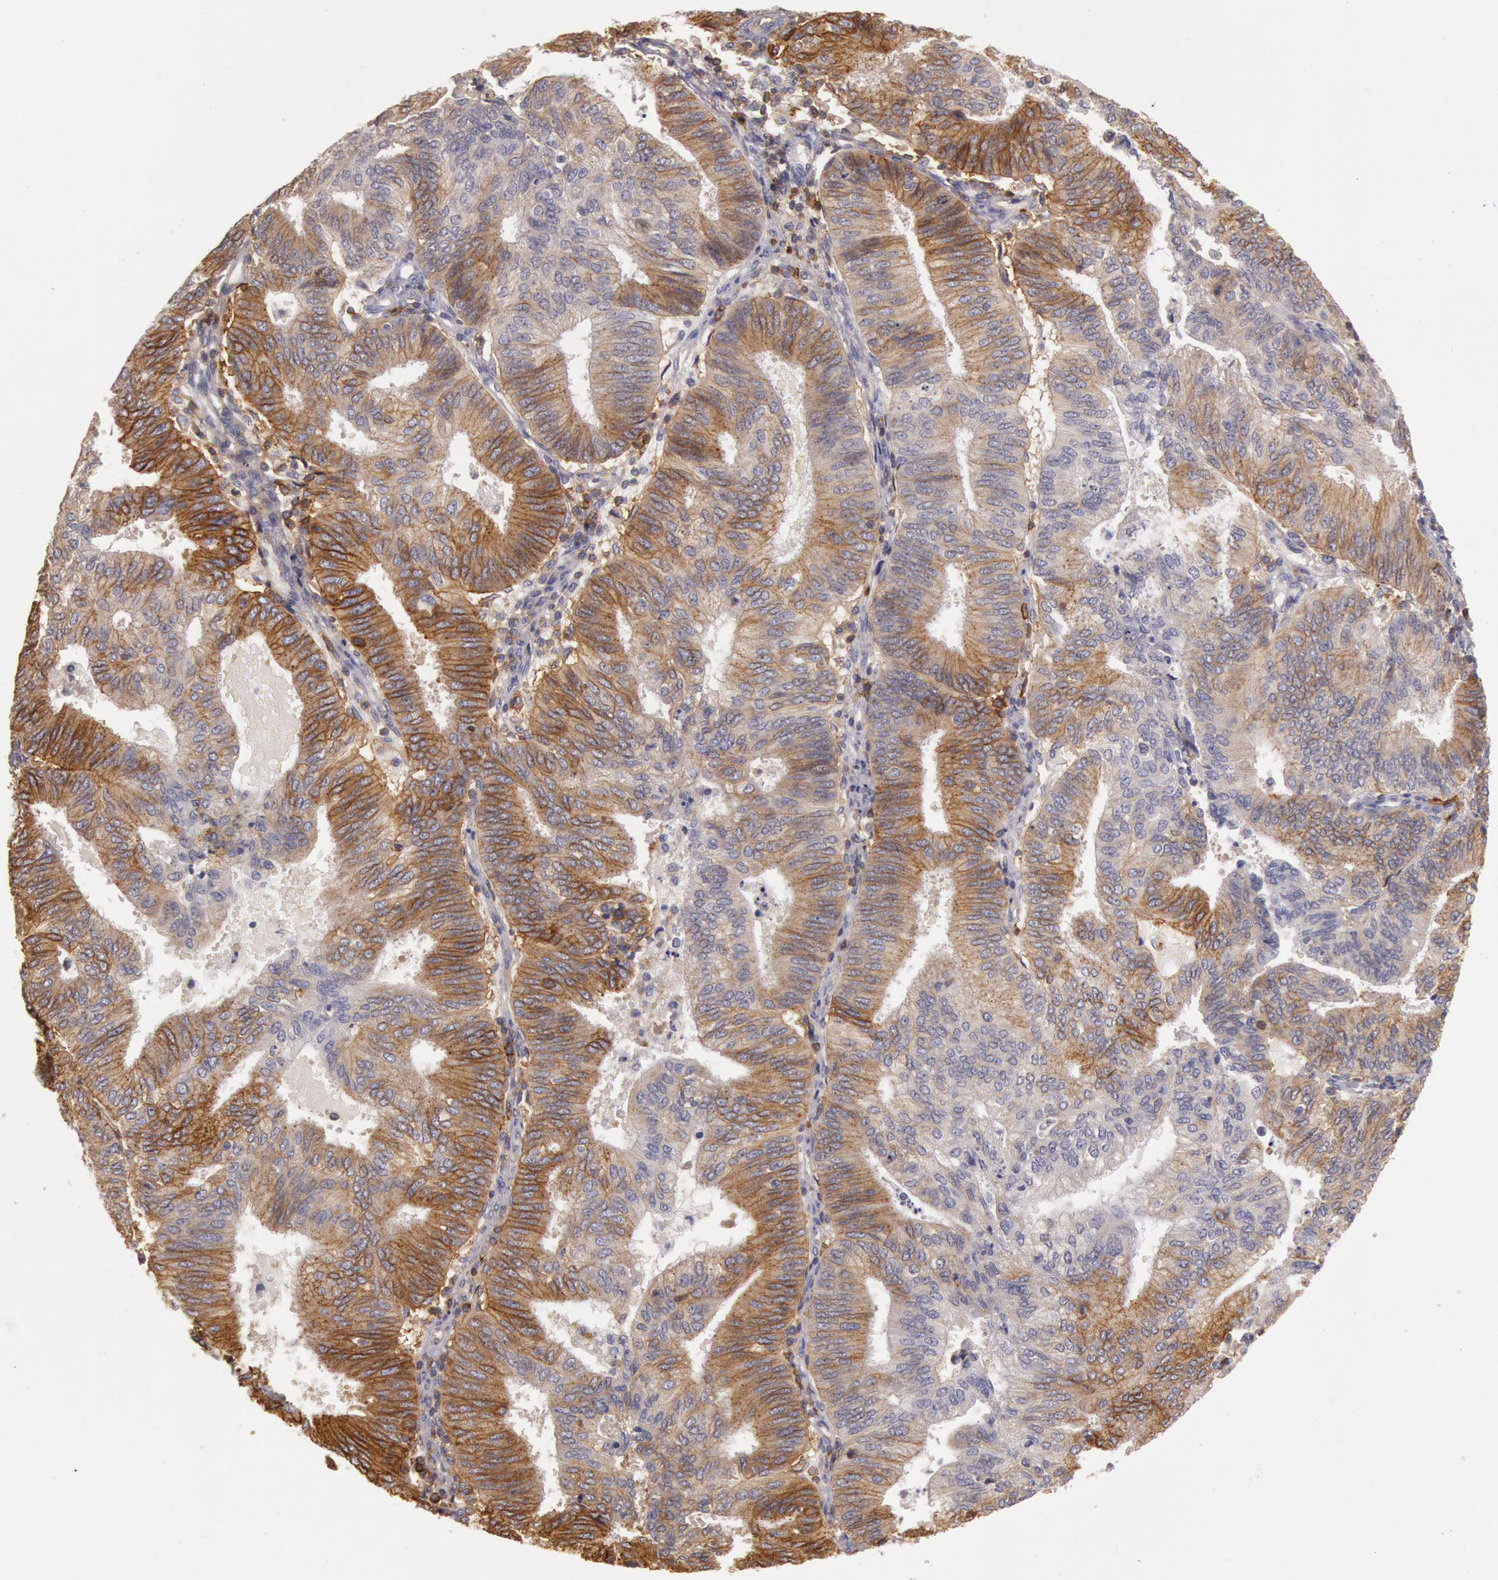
{"staining": {"intensity": "strong", "quantity": ">75%", "location": "cytoplasmic/membranous"}, "tissue": "endometrial cancer", "cell_type": "Tumor cells", "image_type": "cancer", "snomed": [{"axis": "morphology", "description": "Adenocarcinoma, NOS"}, {"axis": "topography", "description": "Endometrium"}], "caption": "Immunohistochemistry (IHC) histopathology image of neoplastic tissue: human adenocarcinoma (endometrial) stained using IHC demonstrates high levels of strong protein expression localized specifically in the cytoplasmic/membranous of tumor cells, appearing as a cytoplasmic/membranous brown color.", "gene": "TRIB2", "patient": {"sex": "female", "age": 55}}